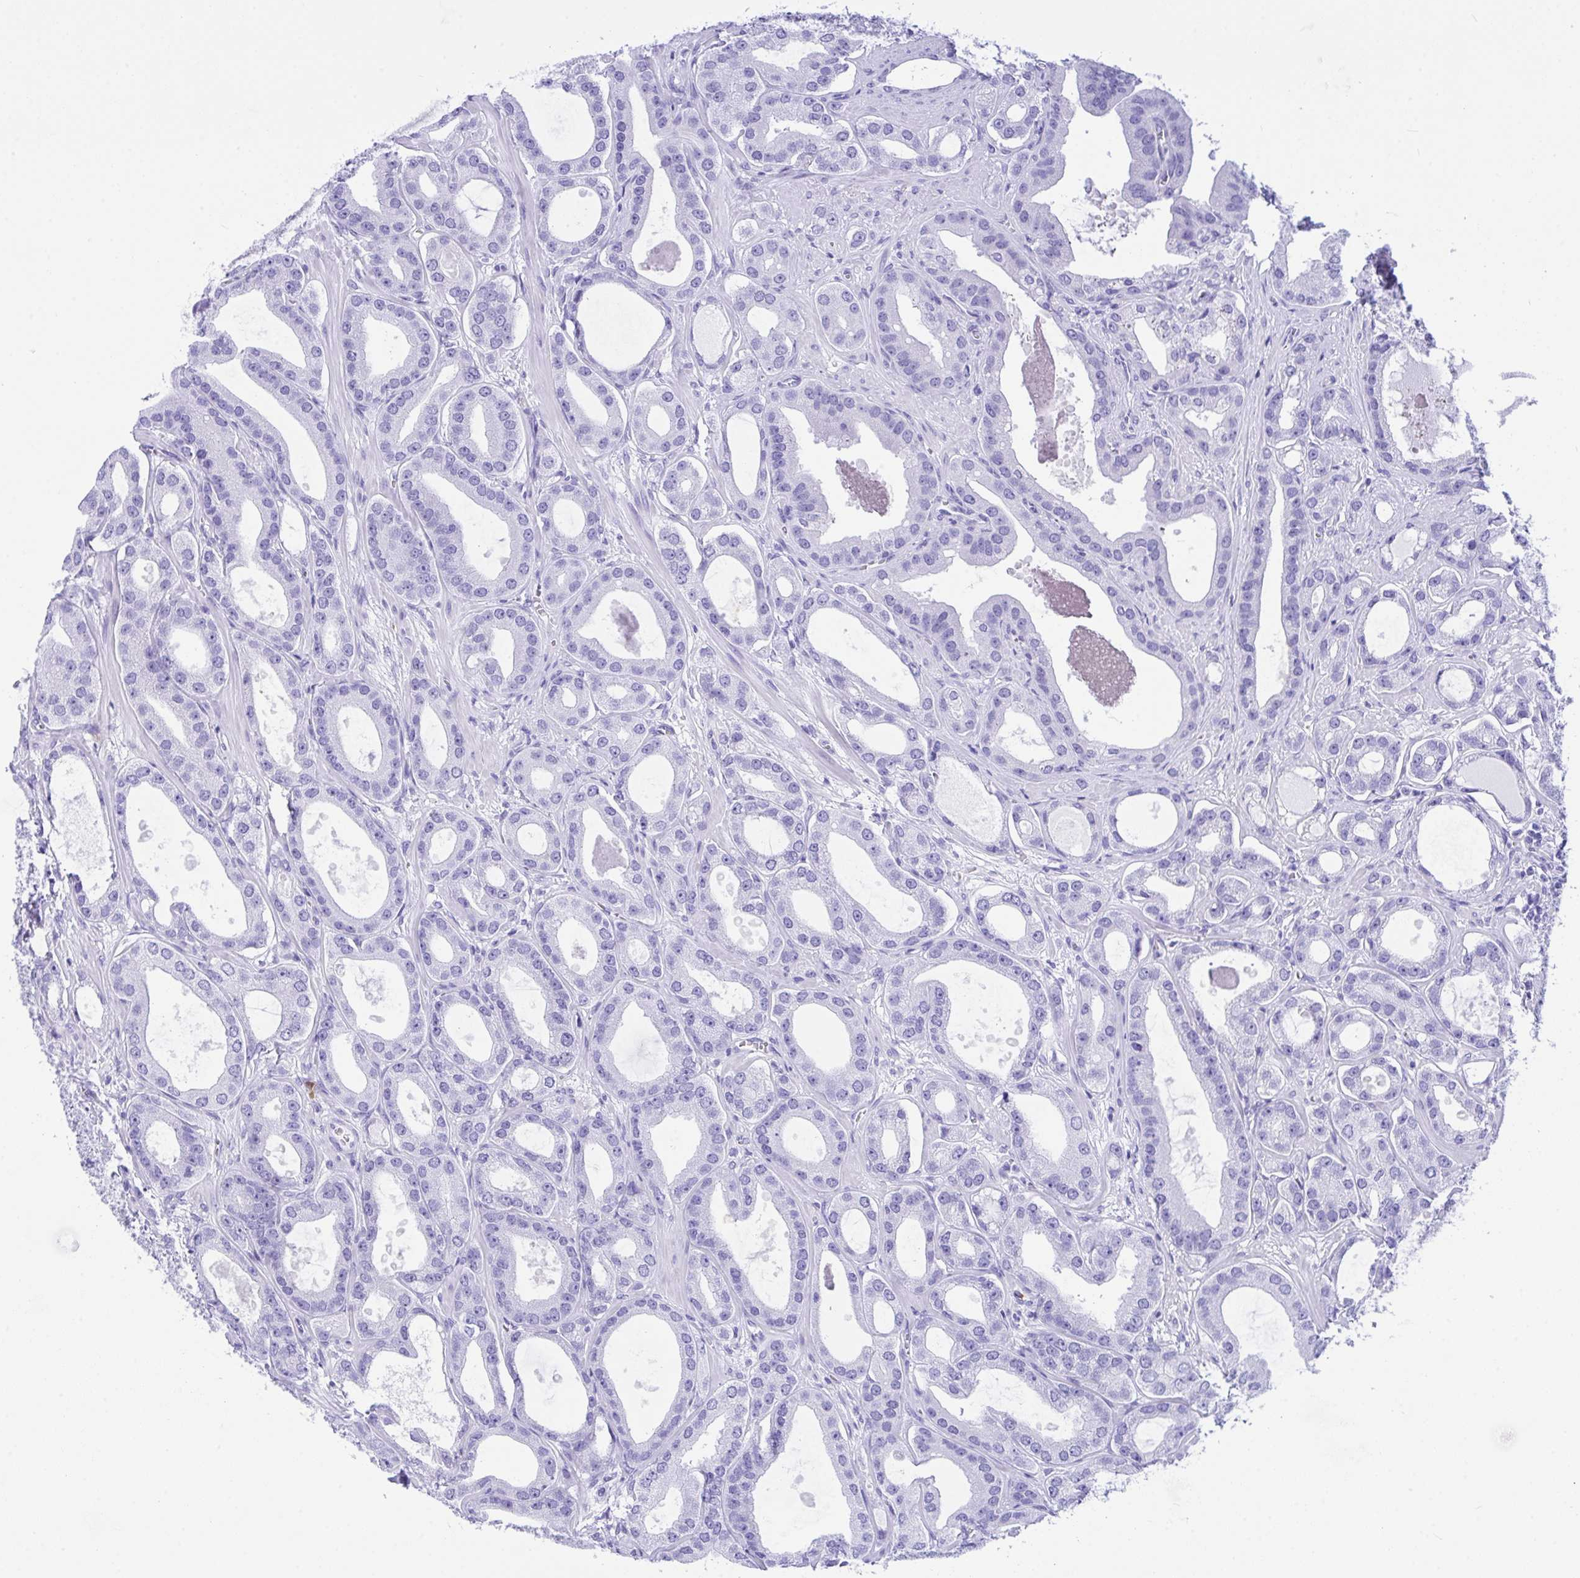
{"staining": {"intensity": "negative", "quantity": "none", "location": "none"}, "tissue": "prostate cancer", "cell_type": "Tumor cells", "image_type": "cancer", "snomed": [{"axis": "morphology", "description": "Adenocarcinoma, High grade"}, {"axis": "topography", "description": "Prostate"}], "caption": "The photomicrograph reveals no staining of tumor cells in prostate high-grade adenocarcinoma. (DAB immunohistochemistry (IHC), high magnification).", "gene": "BEST4", "patient": {"sex": "male", "age": 65}}